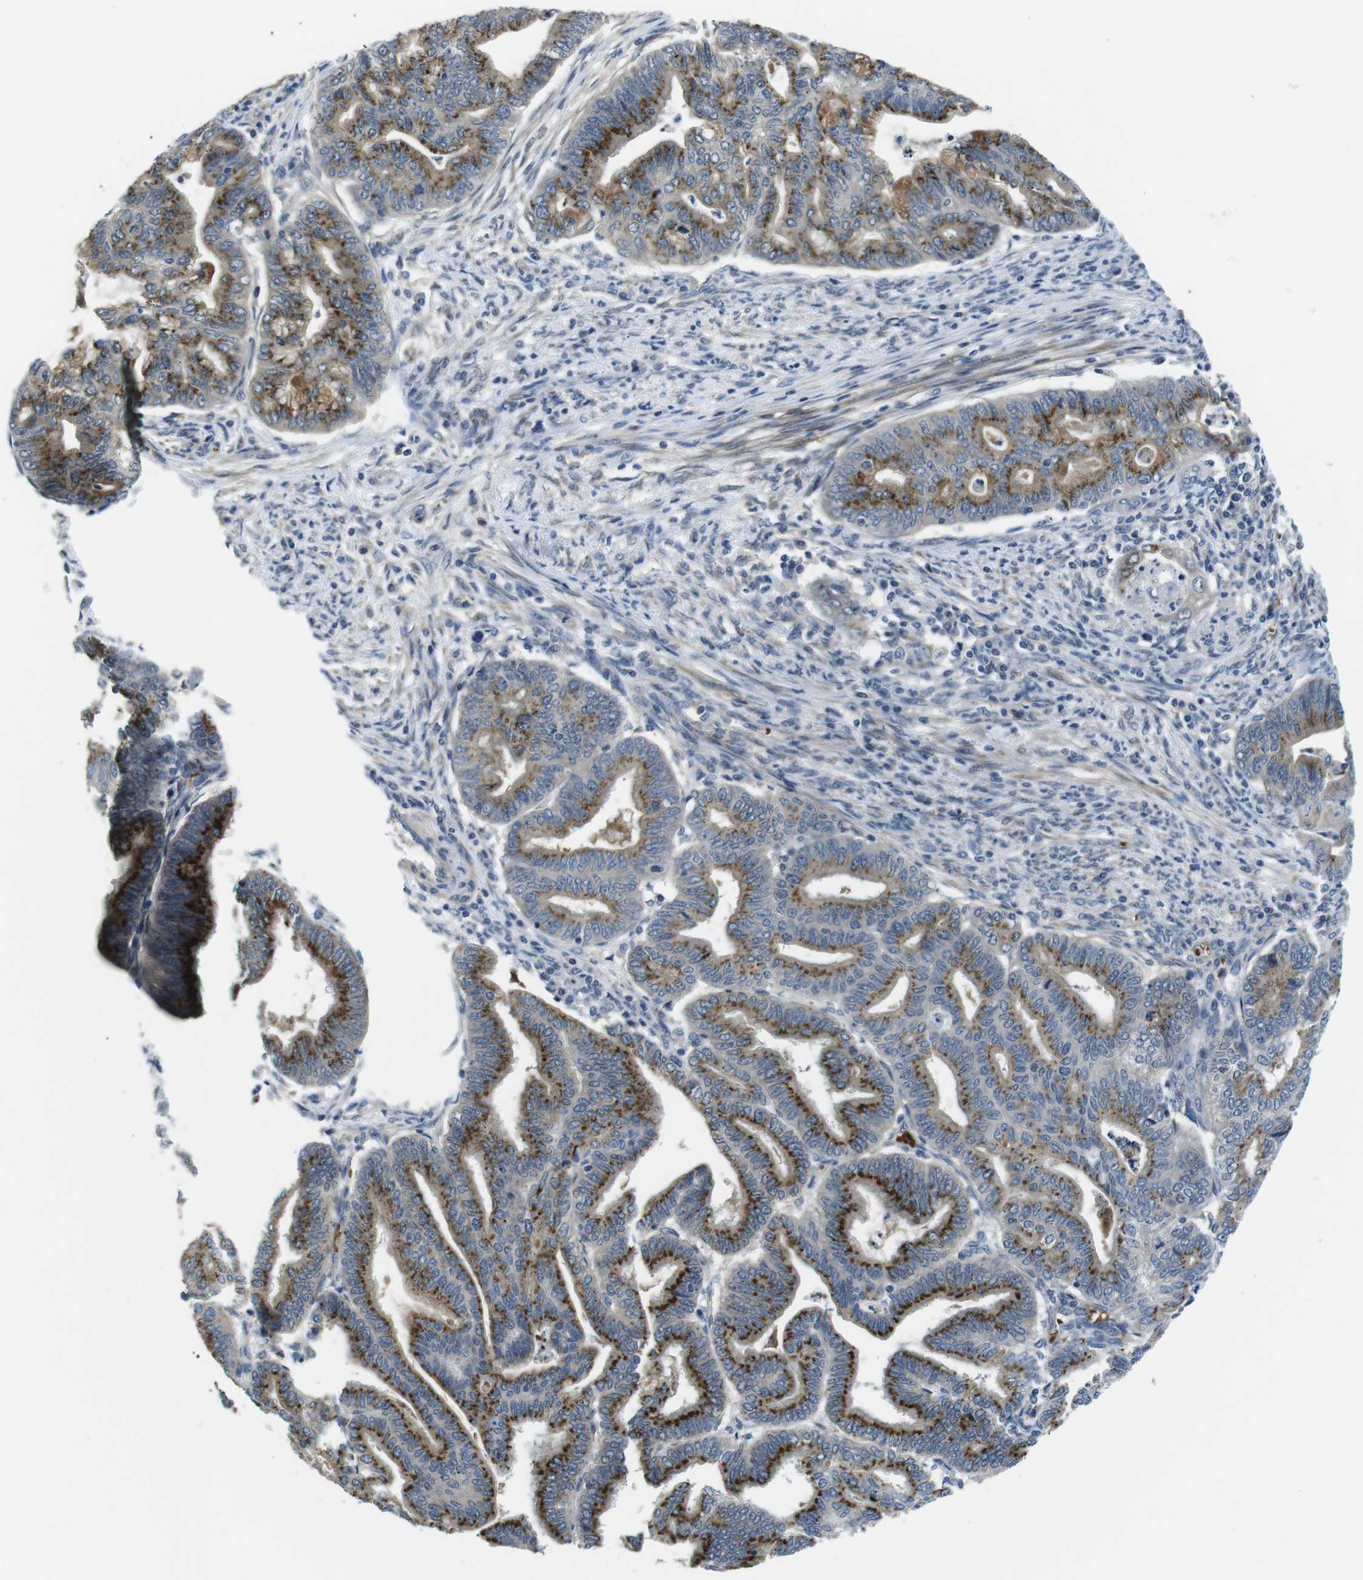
{"staining": {"intensity": "strong", "quantity": ">75%", "location": "cytoplasmic/membranous"}, "tissue": "endometrial cancer", "cell_type": "Tumor cells", "image_type": "cancer", "snomed": [{"axis": "morphology", "description": "Adenocarcinoma, NOS"}, {"axis": "topography", "description": "Endometrium"}], "caption": "Strong cytoplasmic/membranous staining is present in approximately >75% of tumor cells in adenocarcinoma (endometrial).", "gene": "WSCD1", "patient": {"sex": "female", "age": 79}}